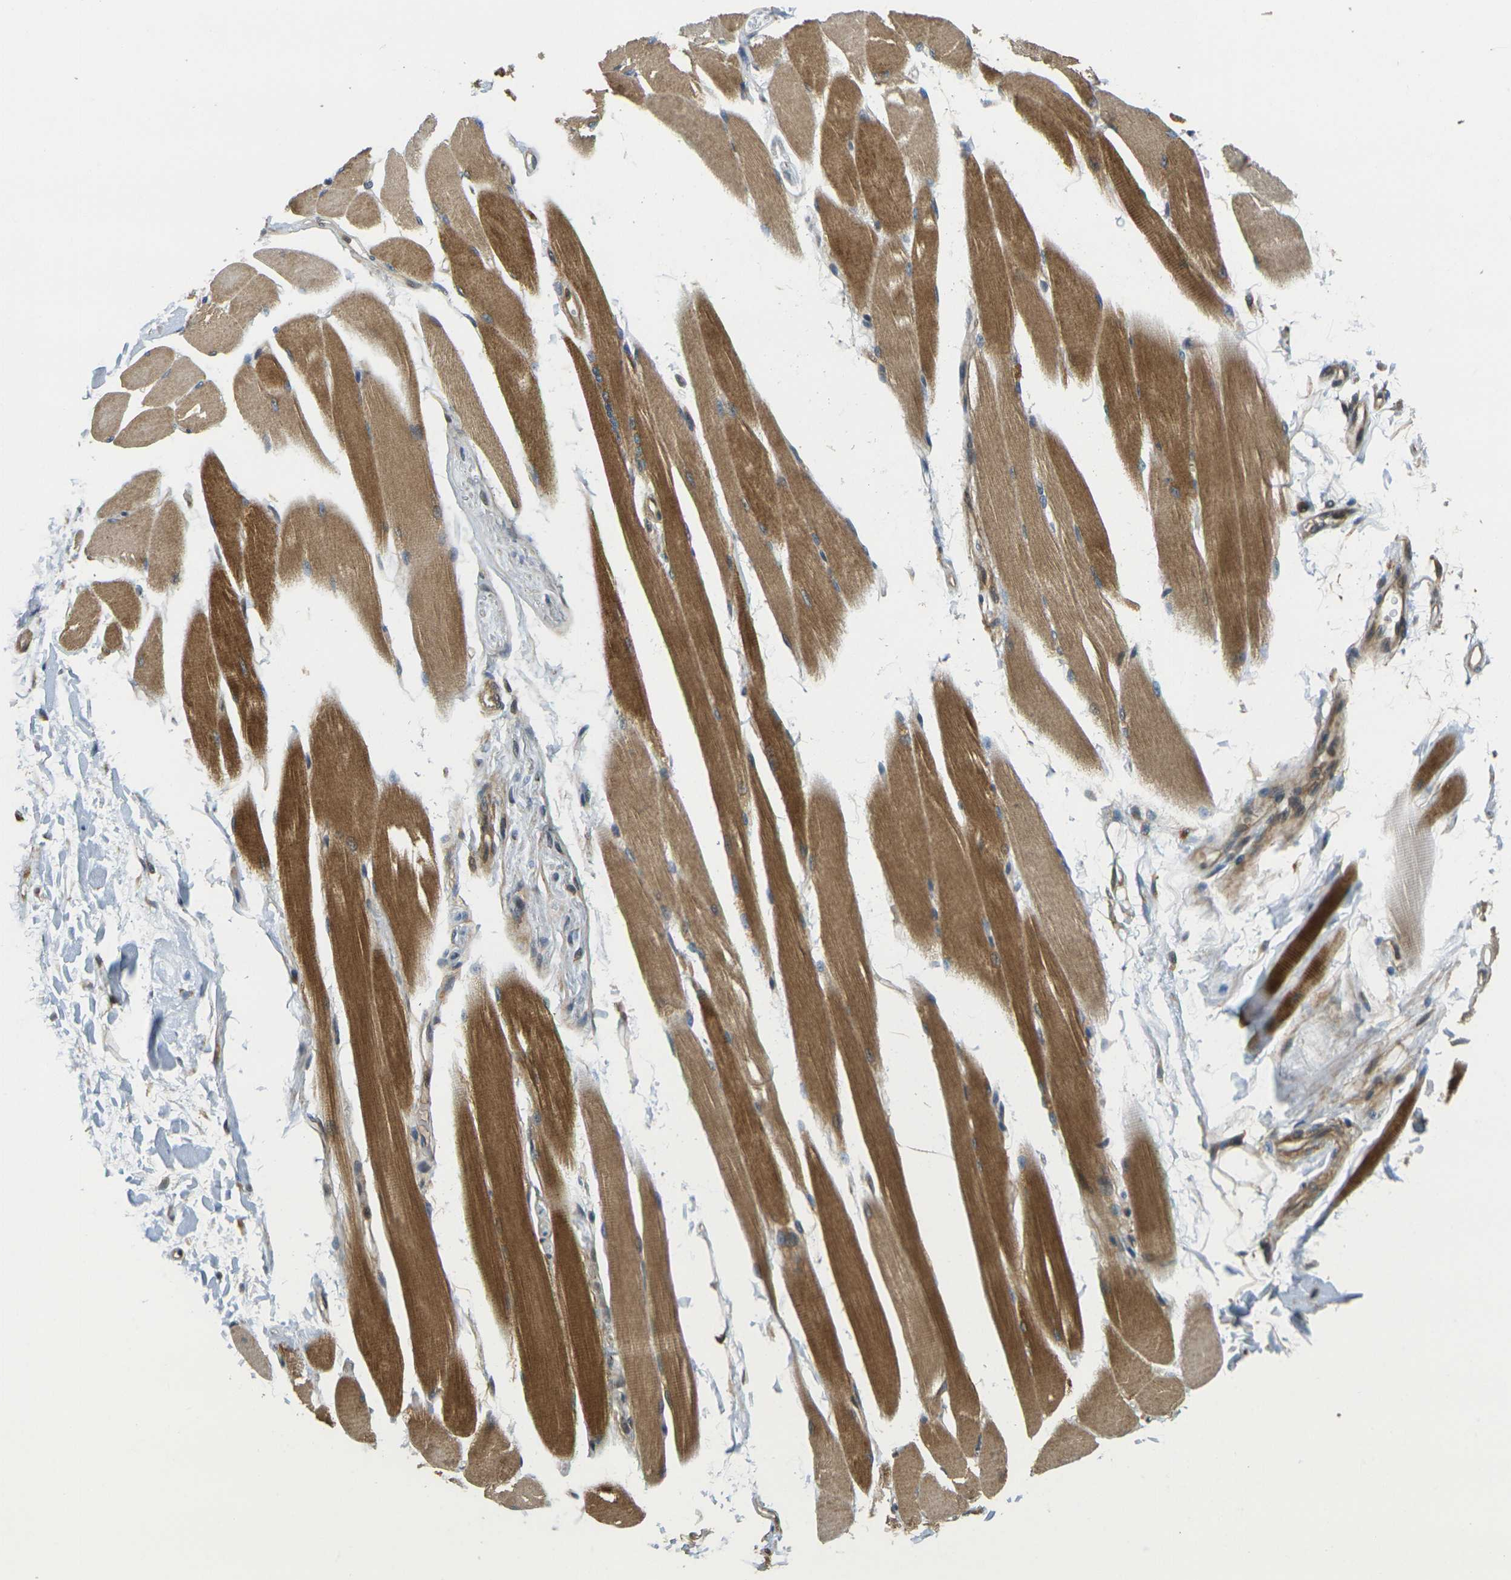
{"staining": {"intensity": "moderate", "quantity": ">75%", "location": "cytoplasmic/membranous"}, "tissue": "skeletal muscle", "cell_type": "Myocytes", "image_type": "normal", "snomed": [{"axis": "morphology", "description": "Normal tissue, NOS"}, {"axis": "topography", "description": "Skeletal muscle"}, {"axis": "topography", "description": "Peripheral nerve tissue"}], "caption": "Moderate cytoplasmic/membranous expression for a protein is seen in about >75% of myocytes of unremarkable skeletal muscle using IHC.", "gene": "KLHL8", "patient": {"sex": "female", "age": 84}}